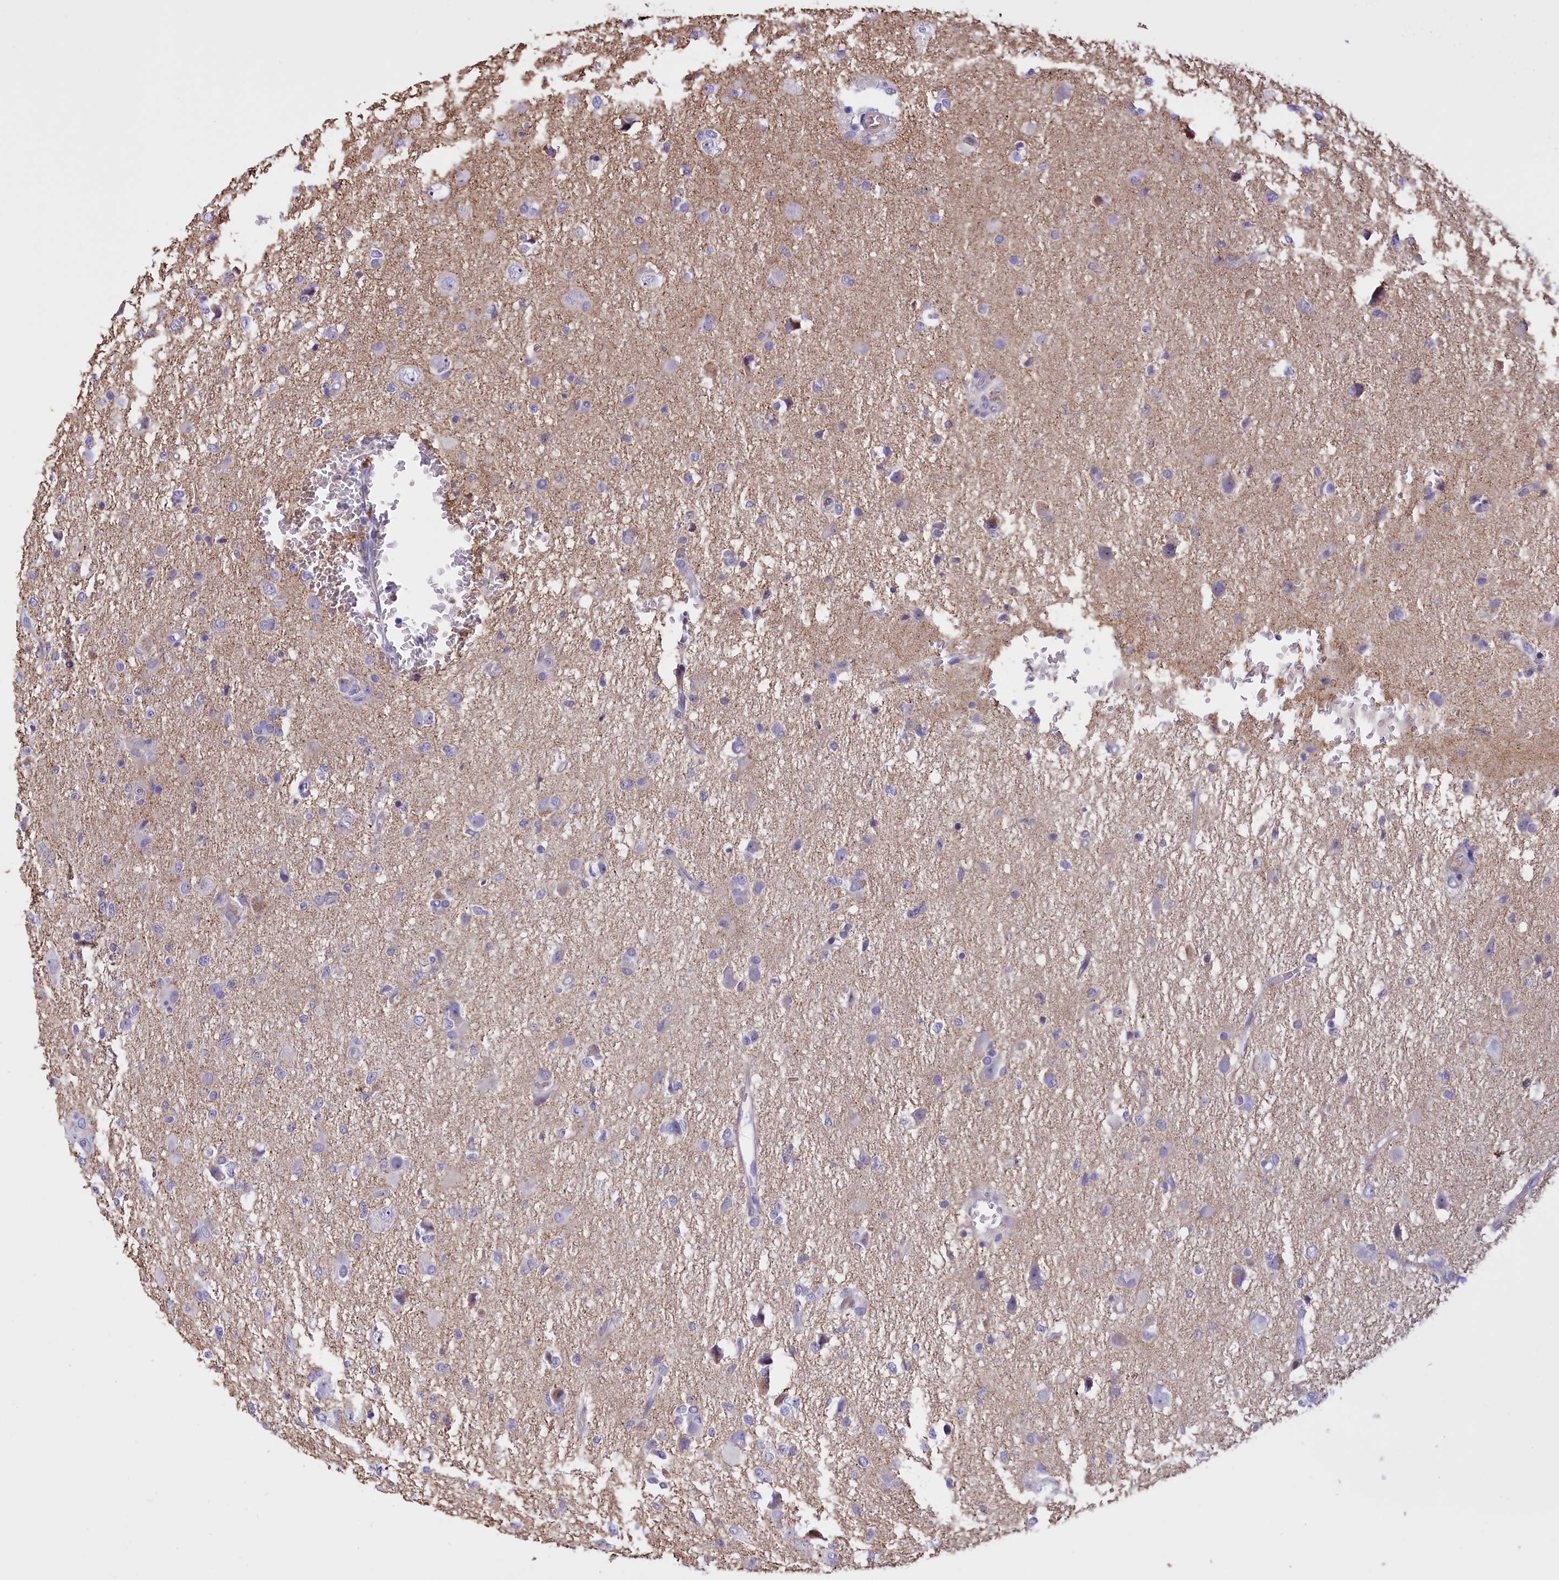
{"staining": {"intensity": "negative", "quantity": "none", "location": "none"}, "tissue": "glioma", "cell_type": "Tumor cells", "image_type": "cancer", "snomed": [{"axis": "morphology", "description": "Glioma, malignant, High grade"}, {"axis": "topography", "description": "Brain"}], "caption": "The histopathology image shows no significant staining in tumor cells of malignant glioma (high-grade).", "gene": "FAM149B1", "patient": {"sex": "female", "age": 57}}